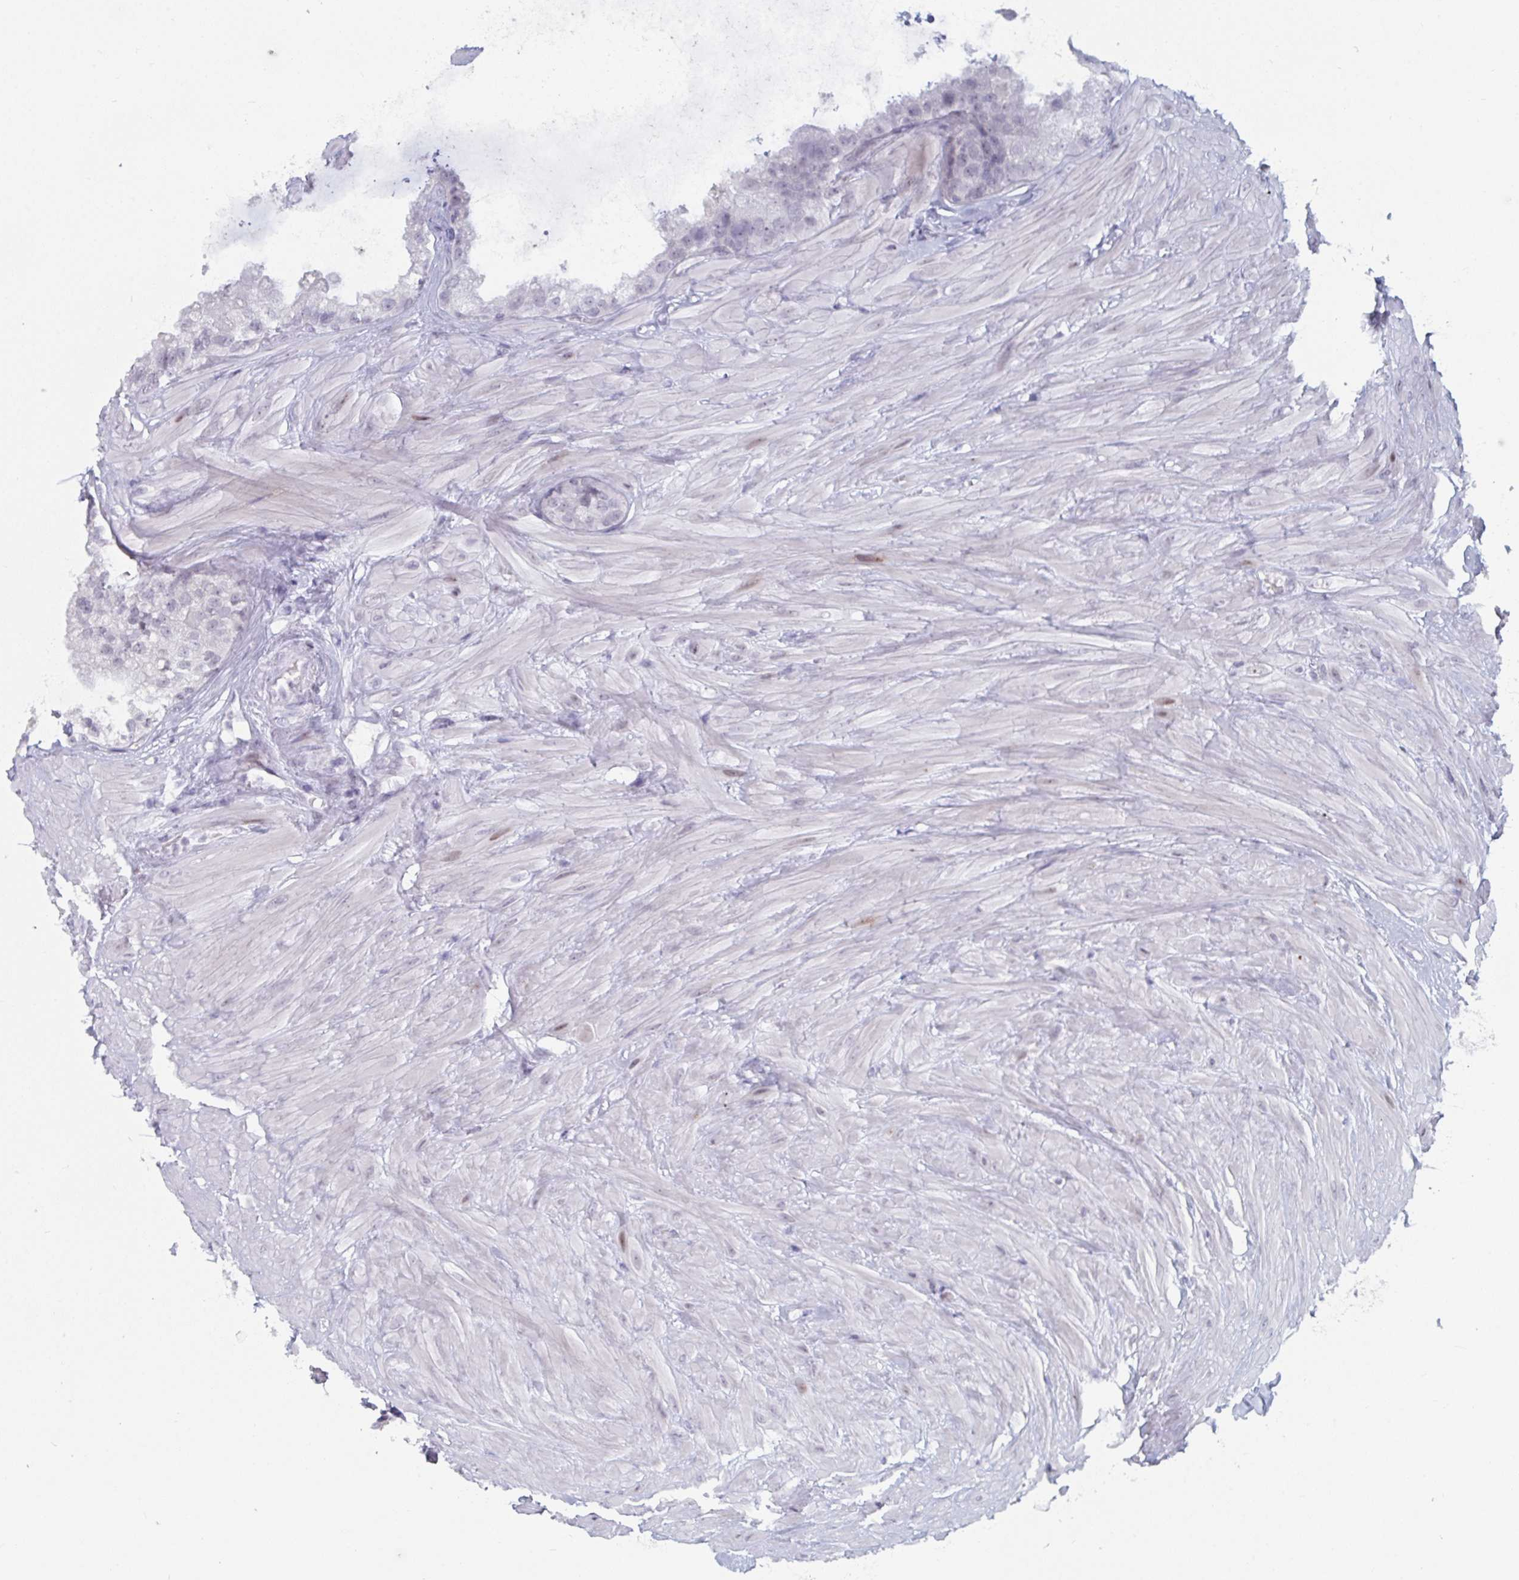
{"staining": {"intensity": "weak", "quantity": "<25%", "location": "nuclear"}, "tissue": "seminal vesicle", "cell_type": "Glandular cells", "image_type": "normal", "snomed": [{"axis": "morphology", "description": "Normal tissue, NOS"}, {"axis": "topography", "description": "Seminal veicle"}, {"axis": "topography", "description": "Peripheral nerve tissue"}], "caption": "DAB immunohistochemical staining of benign human seminal vesicle displays no significant expression in glandular cells.", "gene": "NR1H2", "patient": {"sex": "male", "age": 76}}